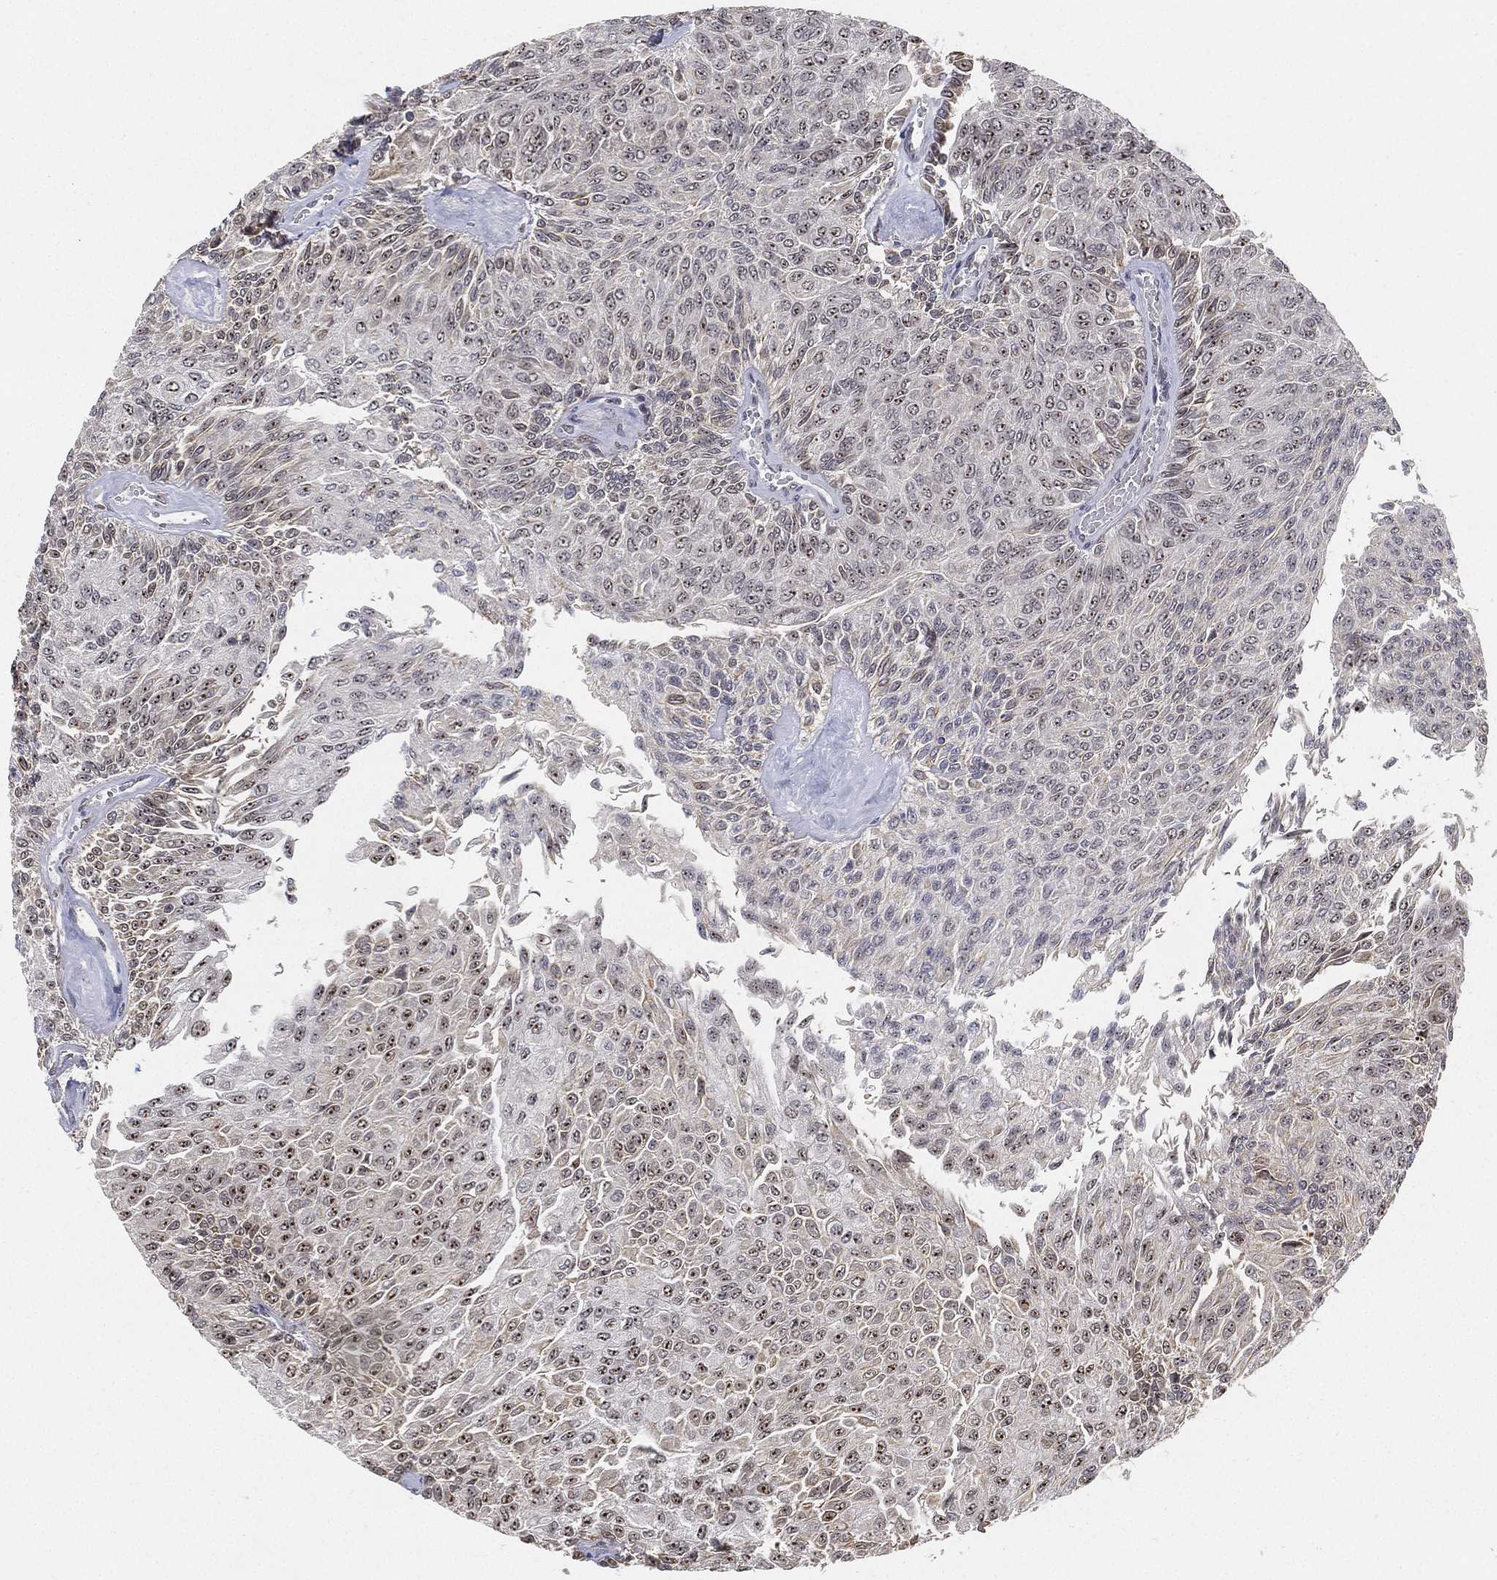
{"staining": {"intensity": "strong", "quantity": "25%-75%", "location": "cytoplasmic/membranous"}, "tissue": "urothelial cancer", "cell_type": "Tumor cells", "image_type": "cancer", "snomed": [{"axis": "morphology", "description": "Urothelial carcinoma, Low grade"}, {"axis": "topography", "description": "Ureter, NOS"}, {"axis": "topography", "description": "Urinary bladder"}], "caption": "This micrograph displays low-grade urothelial carcinoma stained with immunohistochemistry to label a protein in brown. The cytoplasmic/membranous of tumor cells show strong positivity for the protein. Nuclei are counter-stained blue.", "gene": "PPP1R16B", "patient": {"sex": "male", "age": 78}}